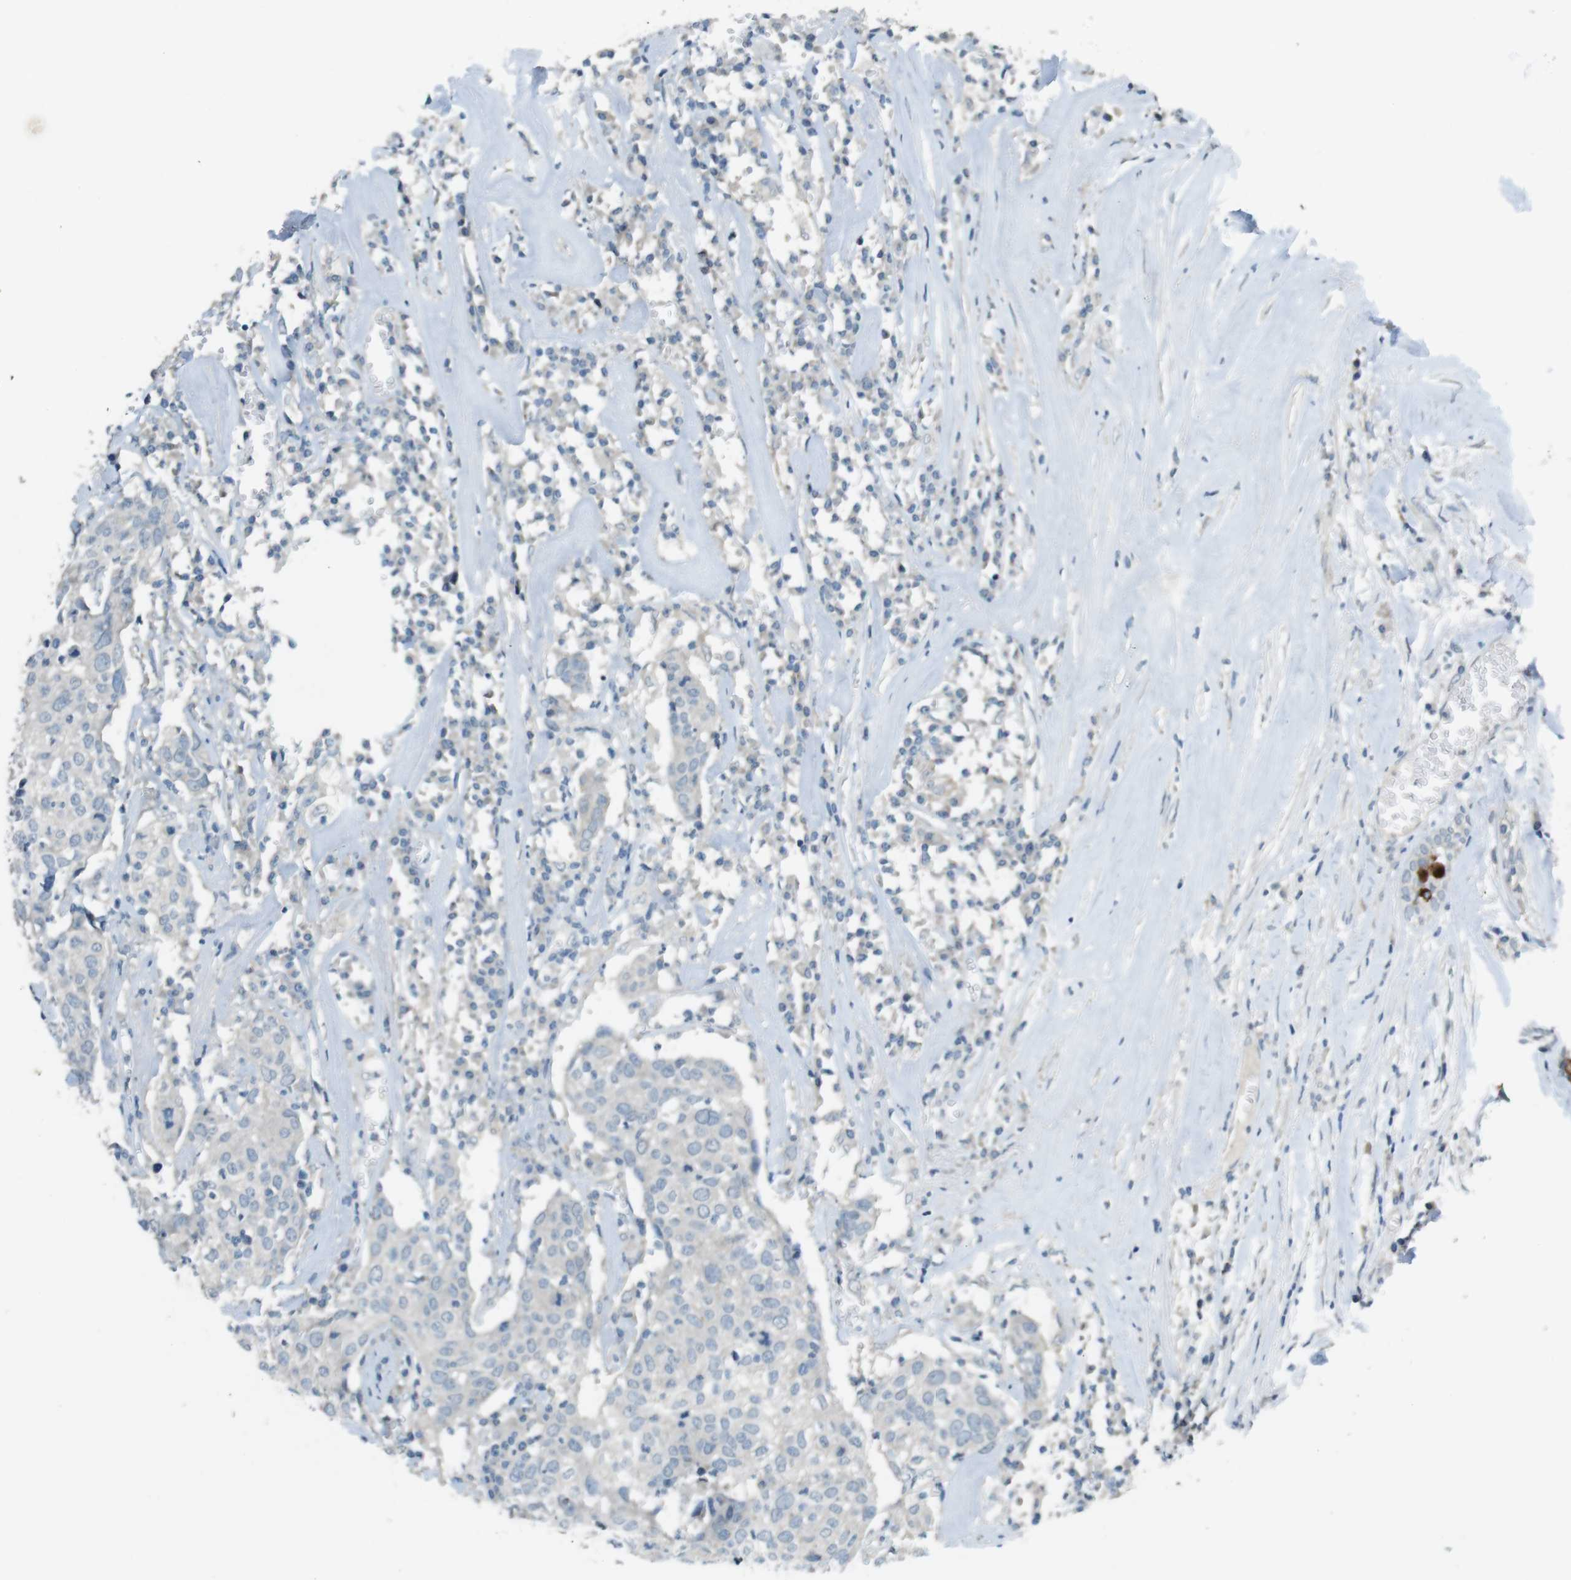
{"staining": {"intensity": "negative", "quantity": "none", "location": "none"}, "tissue": "head and neck cancer", "cell_type": "Tumor cells", "image_type": "cancer", "snomed": [{"axis": "morphology", "description": "Adenocarcinoma, NOS"}, {"axis": "topography", "description": "Salivary gland"}, {"axis": "topography", "description": "Head-Neck"}], "caption": "High power microscopy histopathology image of an IHC image of adenocarcinoma (head and neck), revealing no significant expression in tumor cells.", "gene": "MUC5B", "patient": {"sex": "female", "age": 65}}